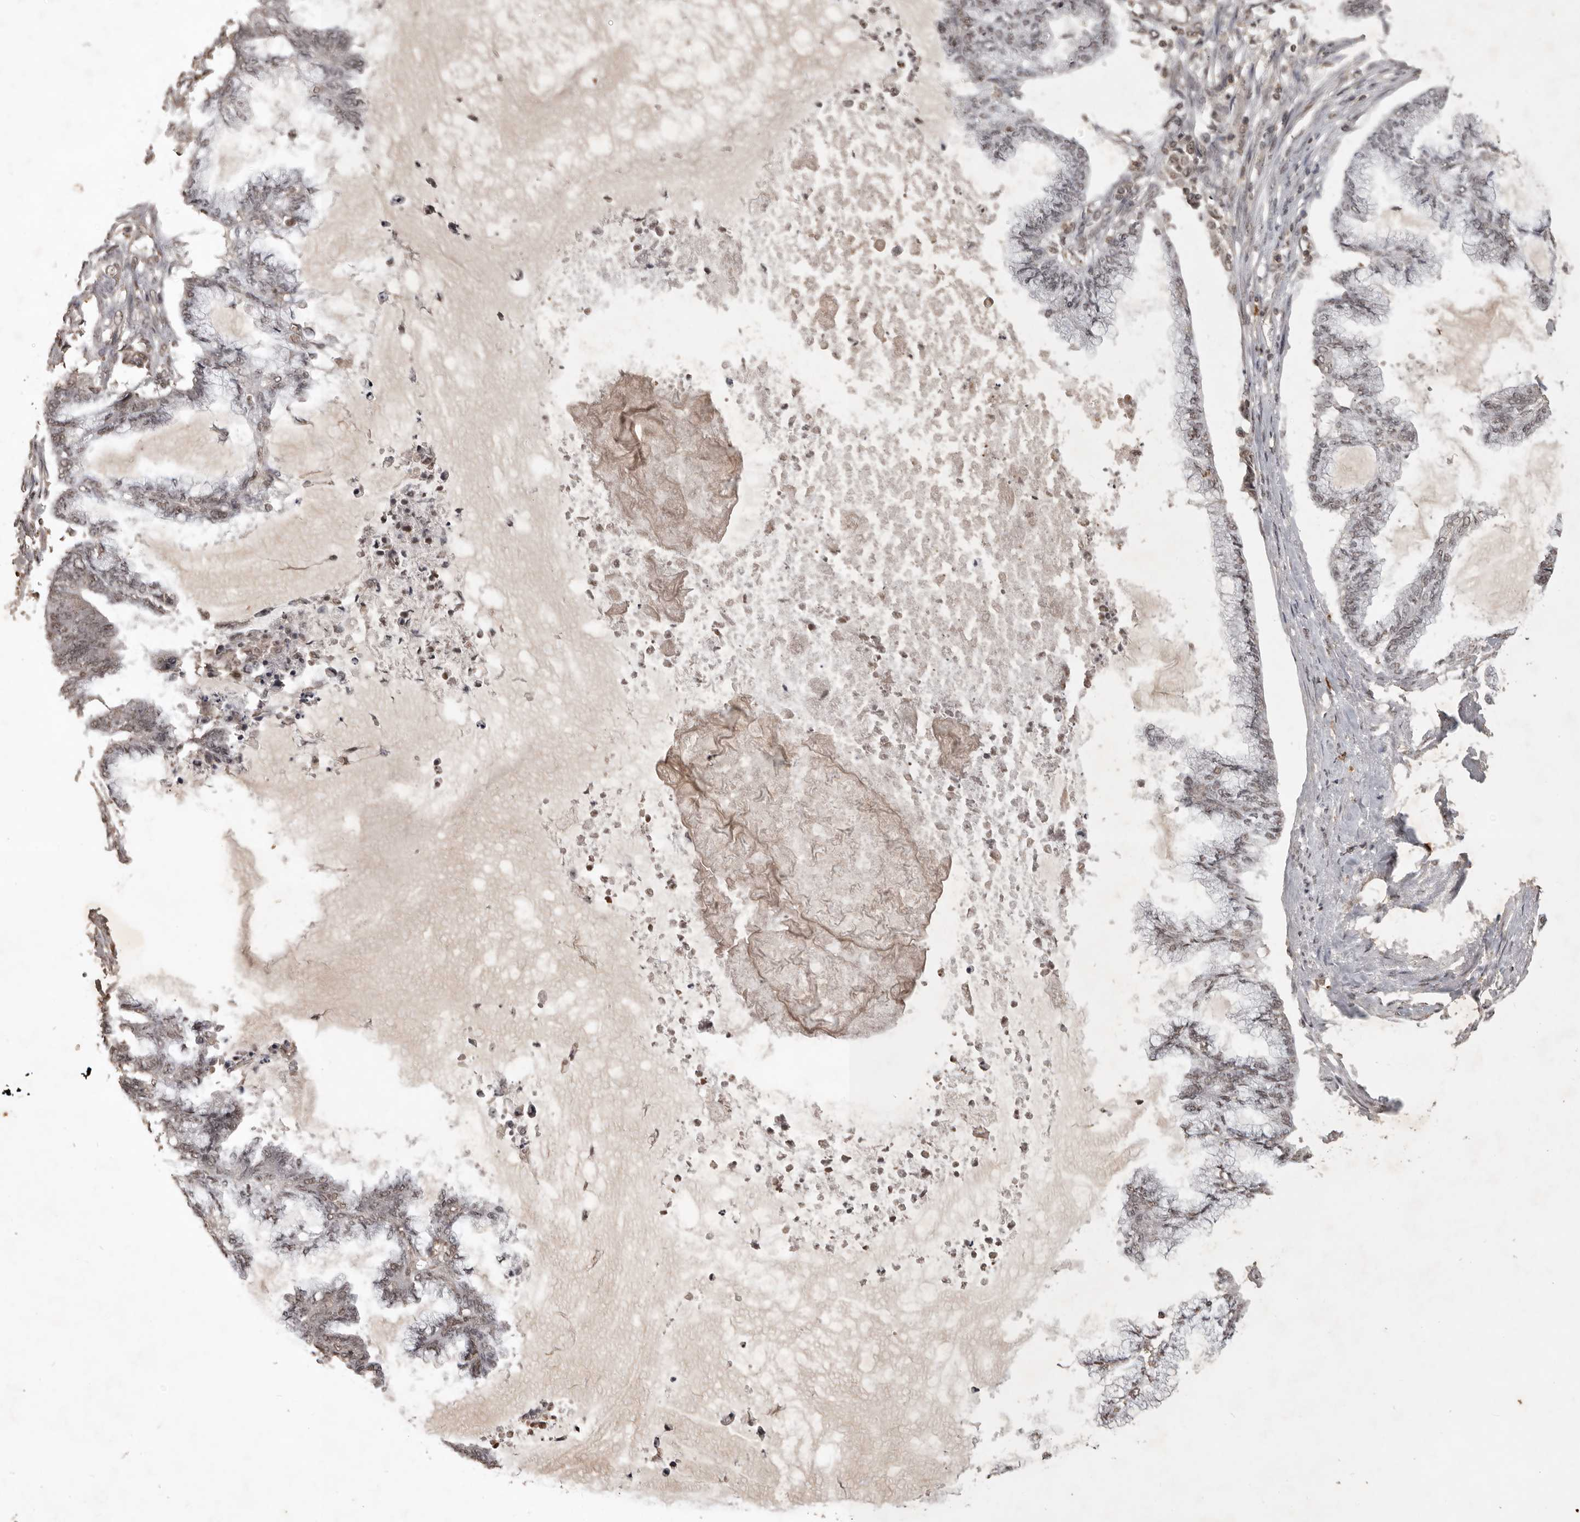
{"staining": {"intensity": "weak", "quantity": "25%-75%", "location": "nuclear"}, "tissue": "endometrial cancer", "cell_type": "Tumor cells", "image_type": "cancer", "snomed": [{"axis": "morphology", "description": "Adenocarcinoma, NOS"}, {"axis": "topography", "description": "Endometrium"}], "caption": "Endometrial cancer was stained to show a protein in brown. There is low levels of weak nuclear expression in approximately 25%-75% of tumor cells.", "gene": "CBLL1", "patient": {"sex": "female", "age": 86}}